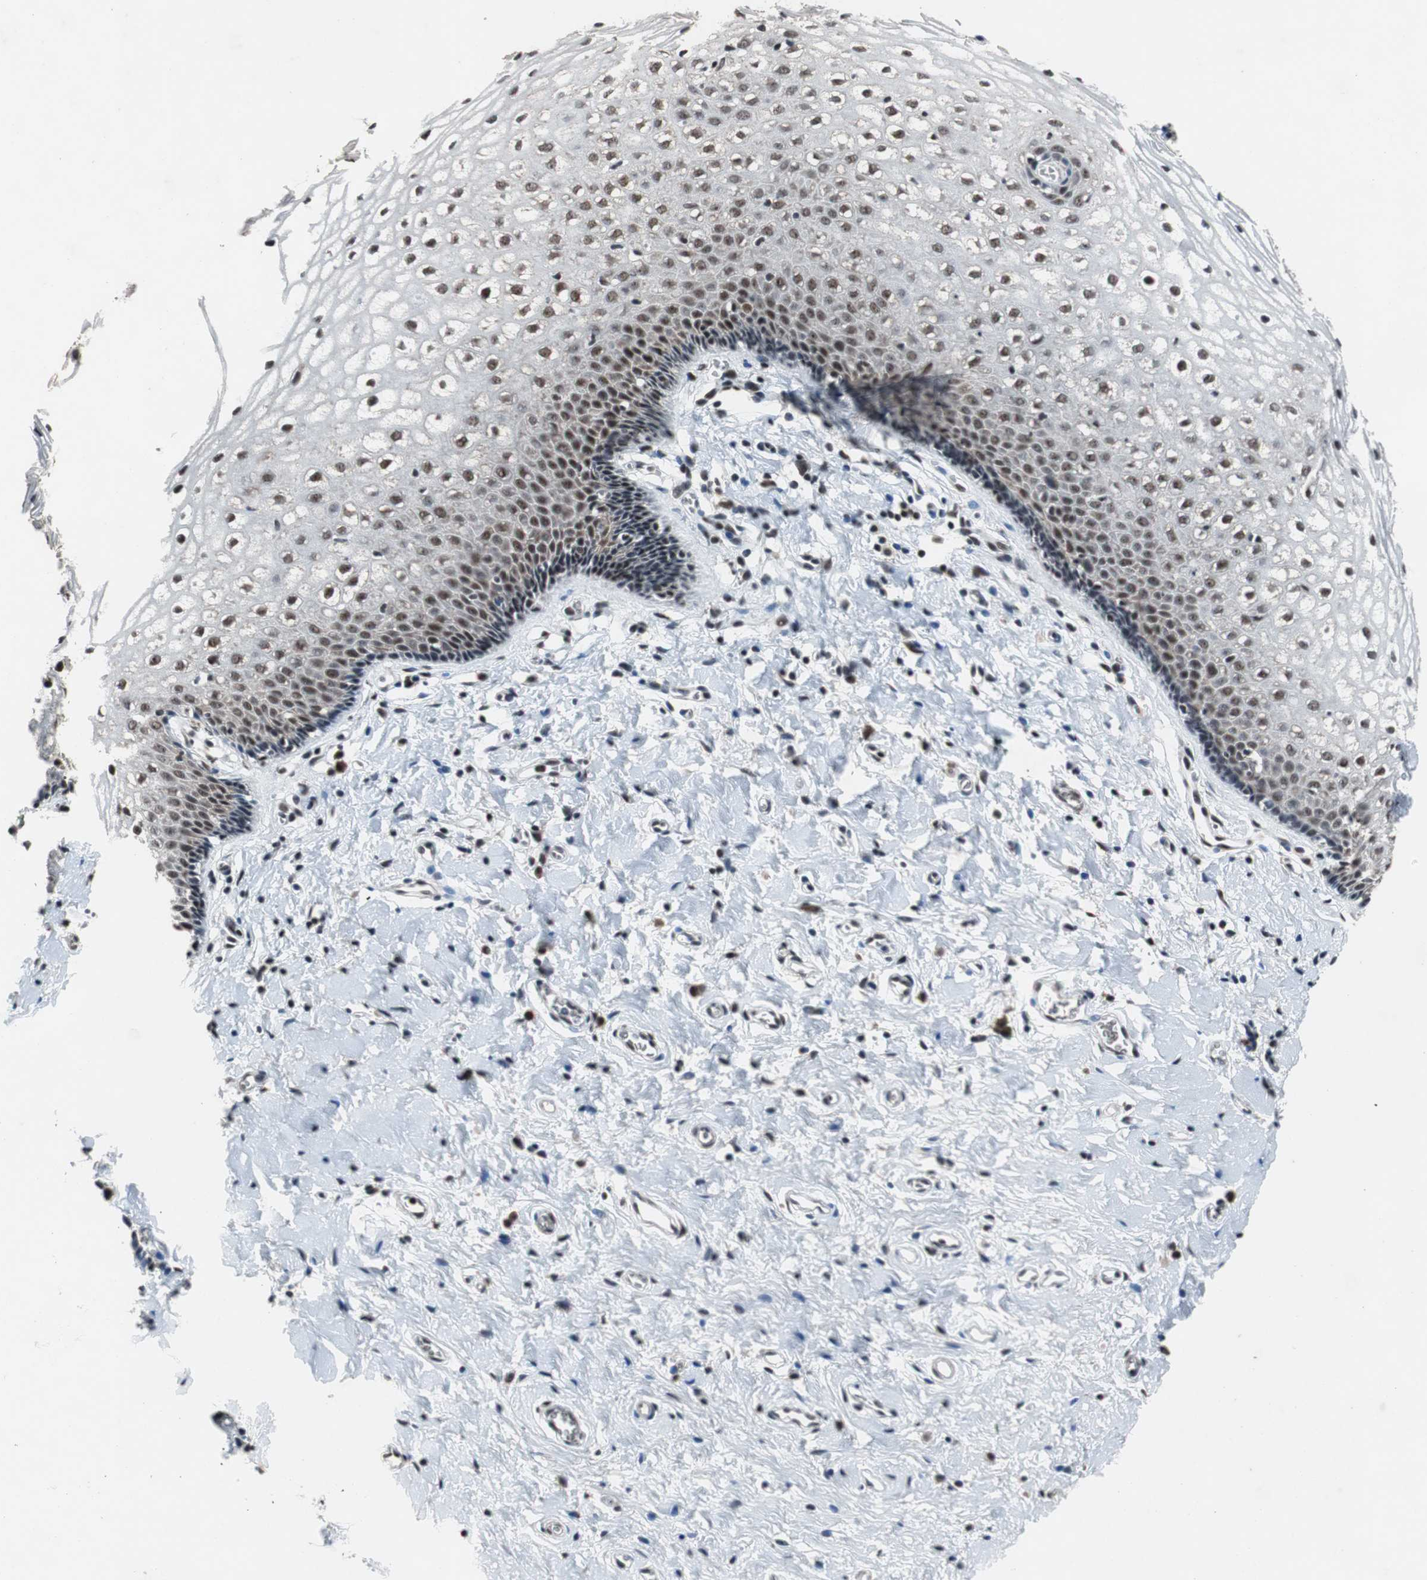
{"staining": {"intensity": "moderate", "quantity": "<25%", "location": "nuclear"}, "tissue": "vagina", "cell_type": "Squamous epithelial cells", "image_type": "normal", "snomed": [{"axis": "morphology", "description": "Normal tissue, NOS"}, {"axis": "topography", "description": "Soft tissue"}, {"axis": "topography", "description": "Vagina"}], "caption": "Immunohistochemistry micrograph of benign human vagina stained for a protein (brown), which shows low levels of moderate nuclear staining in approximately <25% of squamous epithelial cells.", "gene": "USP28", "patient": {"sex": "female", "age": 61}}